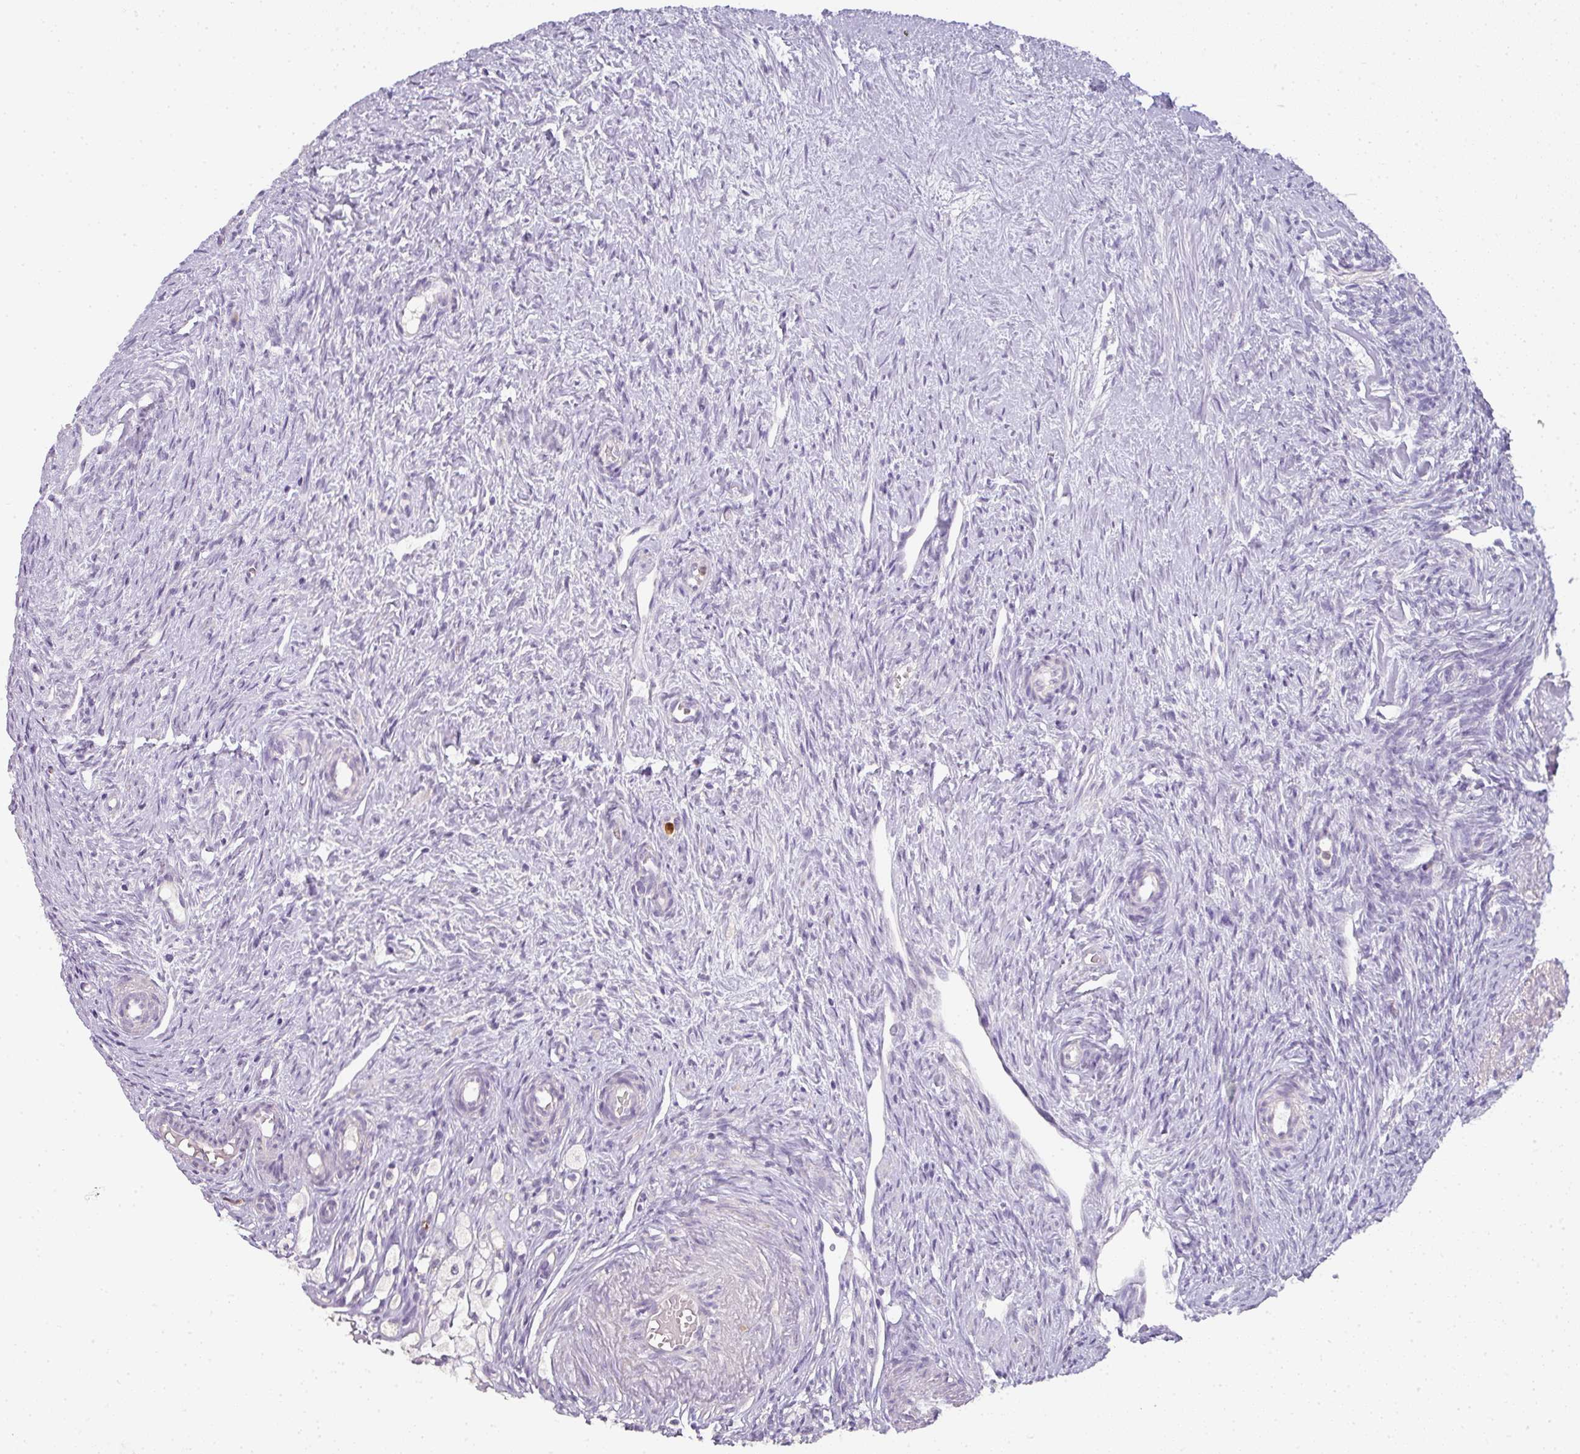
{"staining": {"intensity": "negative", "quantity": "none", "location": "none"}, "tissue": "ovary", "cell_type": "Follicle cells", "image_type": "normal", "snomed": [{"axis": "morphology", "description": "Normal tissue, NOS"}, {"axis": "topography", "description": "Ovary"}], "caption": "This is an IHC histopathology image of benign ovary. There is no expression in follicle cells.", "gene": "HHEX", "patient": {"sex": "female", "age": 51}}